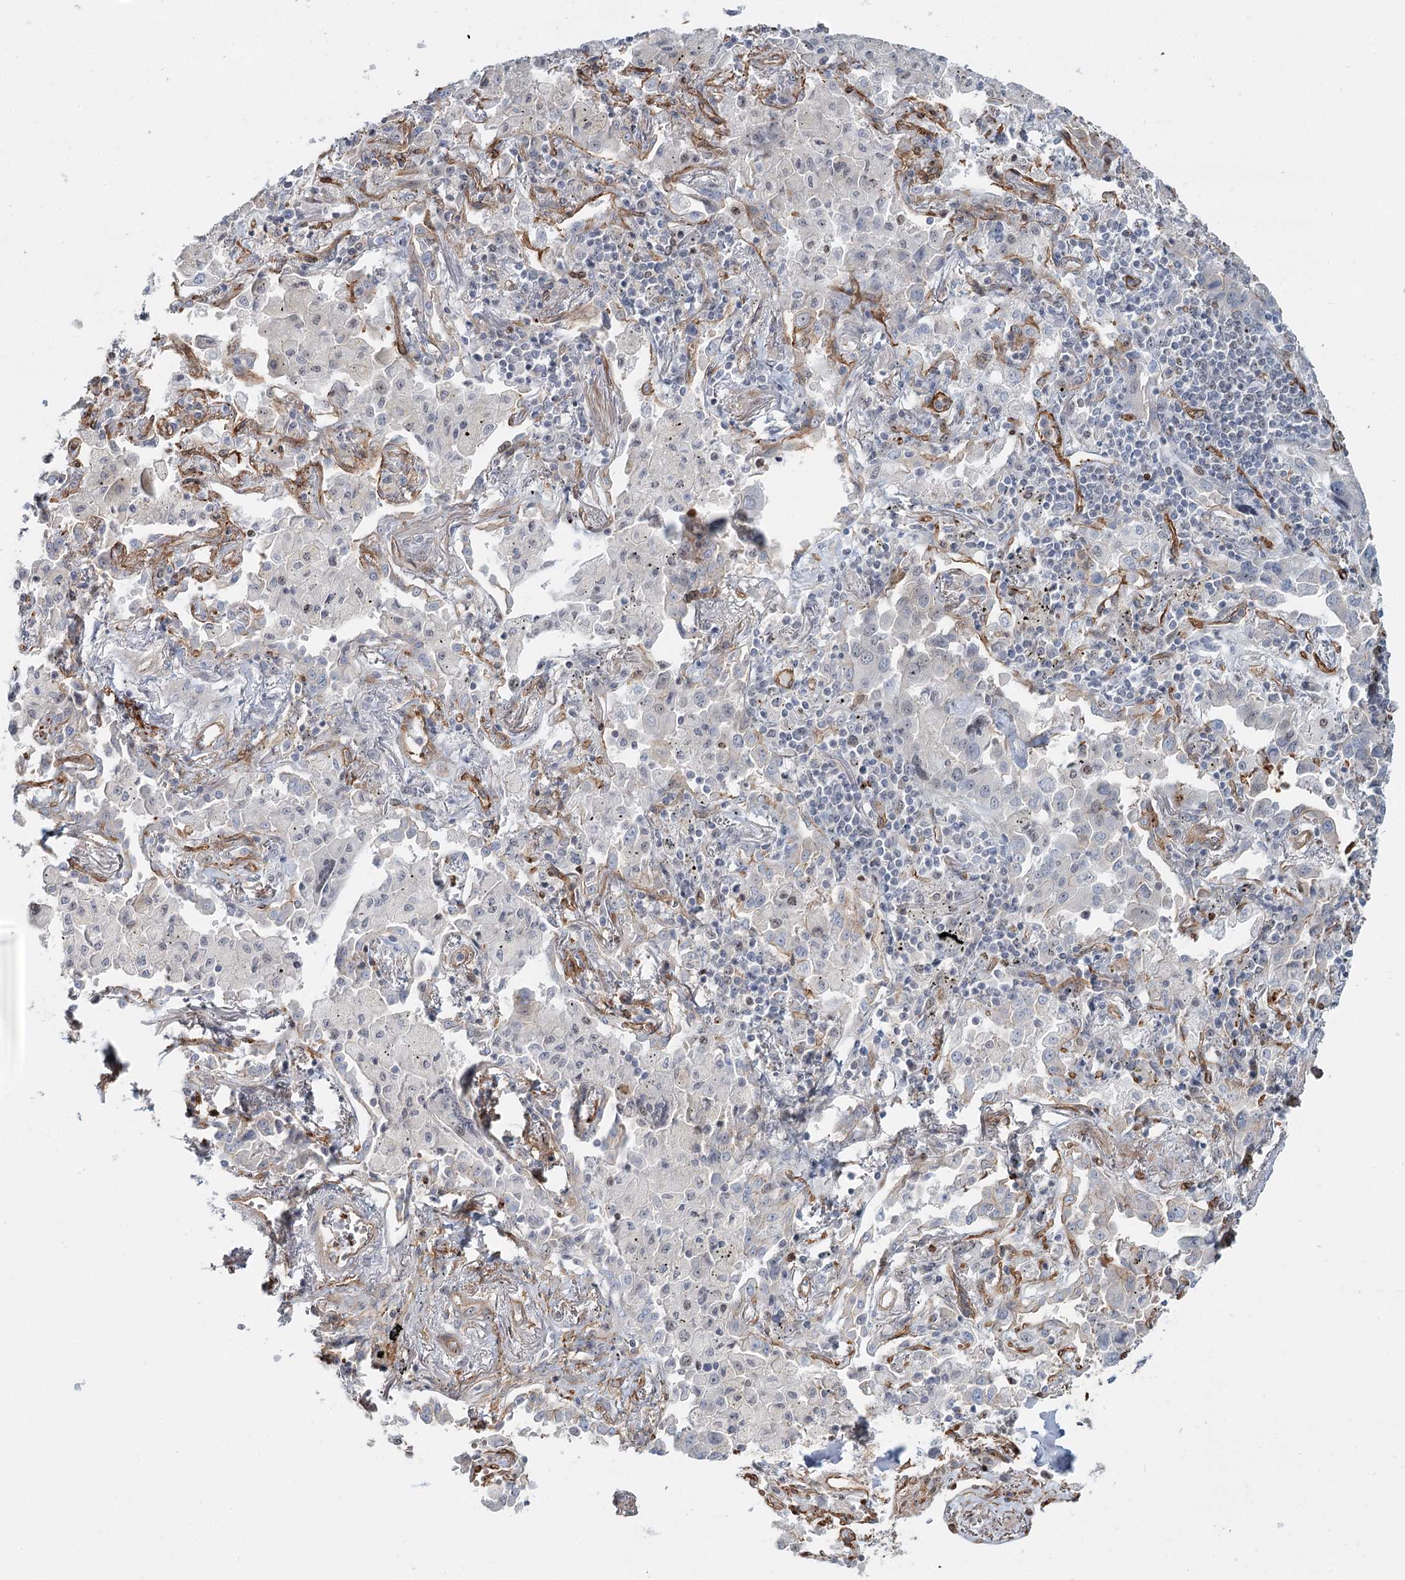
{"staining": {"intensity": "weak", "quantity": "<25%", "location": "cytoplasmic/membranous"}, "tissue": "lung cancer", "cell_type": "Tumor cells", "image_type": "cancer", "snomed": [{"axis": "morphology", "description": "Adenocarcinoma, NOS"}, {"axis": "topography", "description": "Lung"}], "caption": "IHC image of adenocarcinoma (lung) stained for a protein (brown), which shows no positivity in tumor cells.", "gene": "ZFYVE28", "patient": {"sex": "male", "age": 67}}